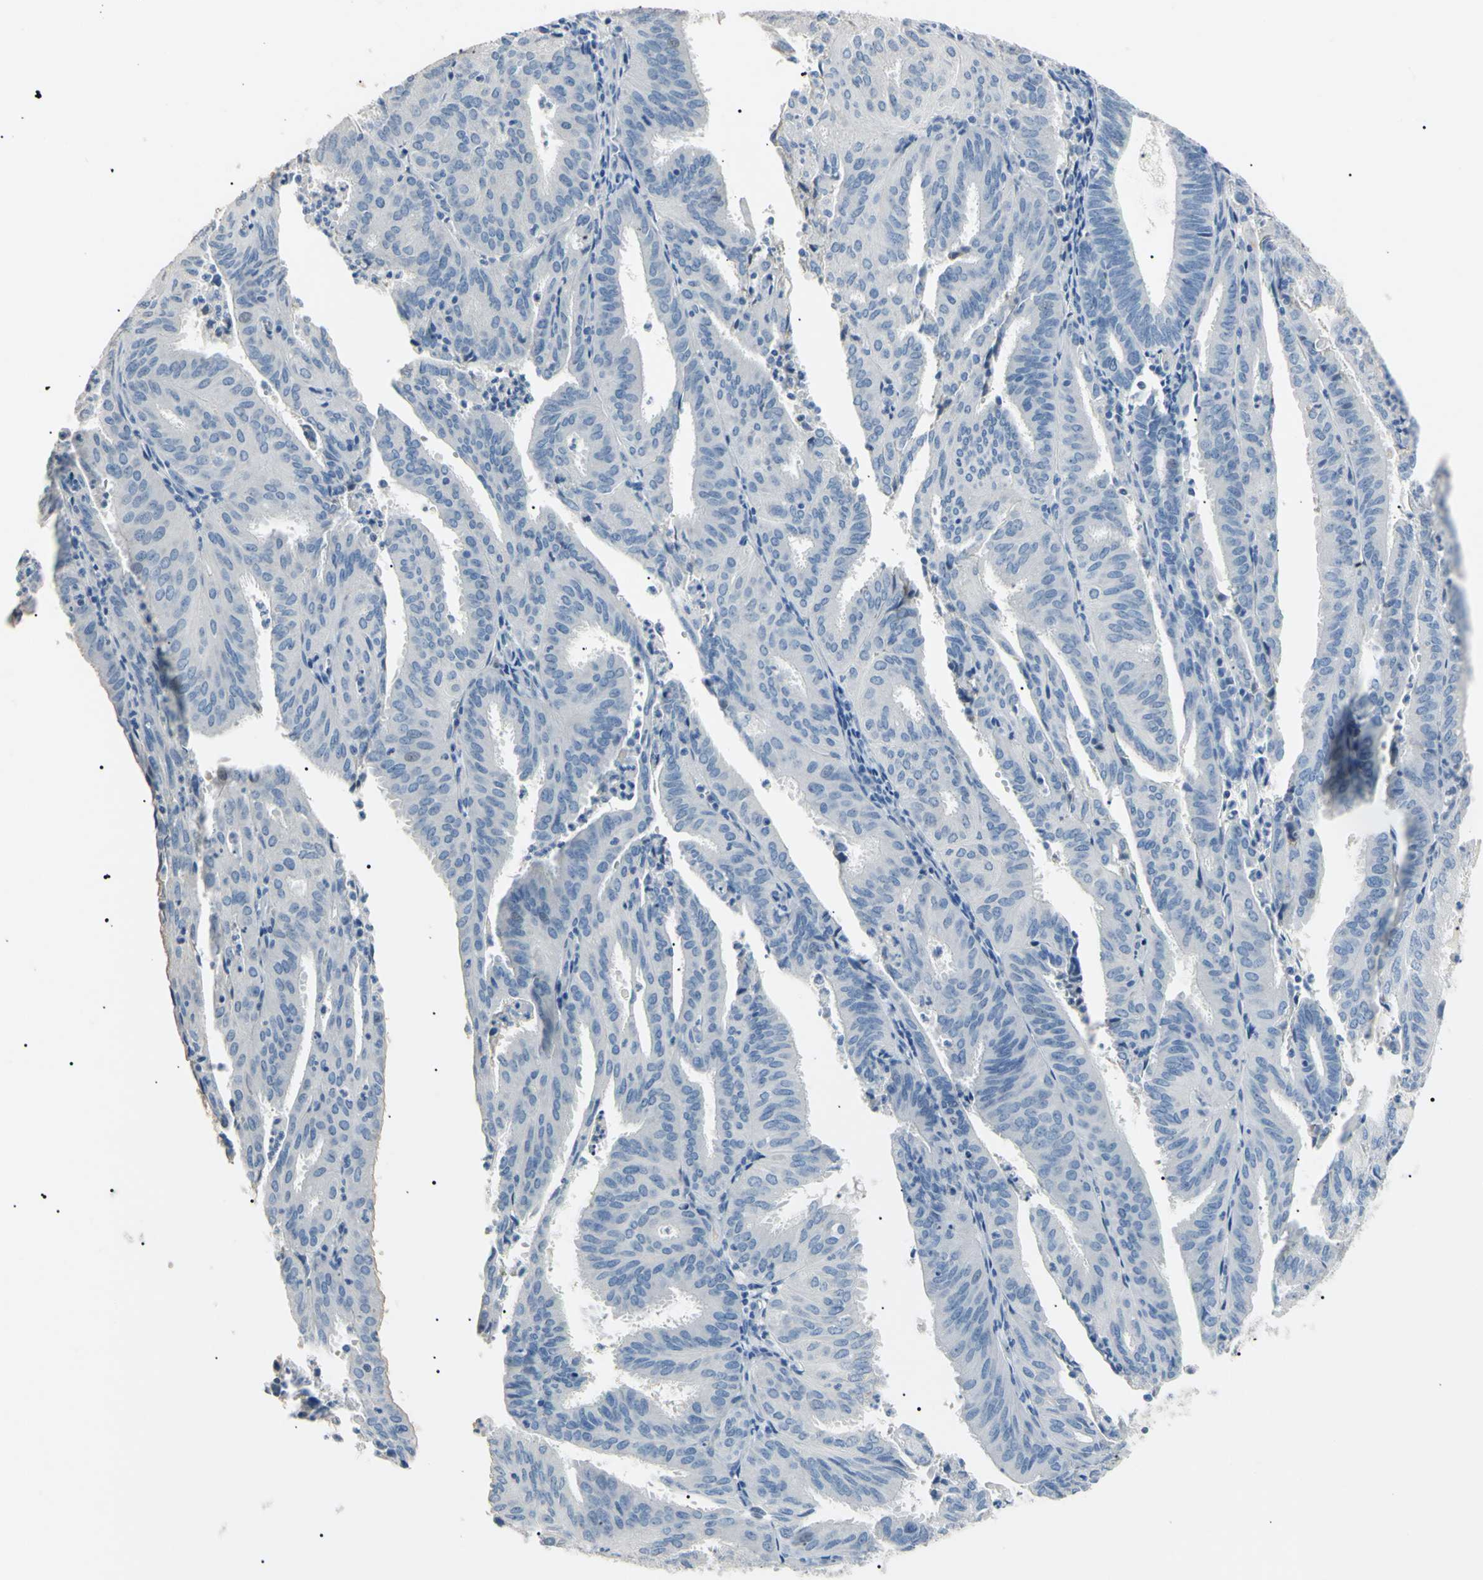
{"staining": {"intensity": "negative", "quantity": "none", "location": "none"}, "tissue": "endometrial cancer", "cell_type": "Tumor cells", "image_type": "cancer", "snomed": [{"axis": "morphology", "description": "Adenocarcinoma, NOS"}, {"axis": "topography", "description": "Uterus"}], "caption": "Tumor cells show no significant positivity in endometrial cancer (adenocarcinoma).", "gene": "CGB3", "patient": {"sex": "female", "age": 60}}